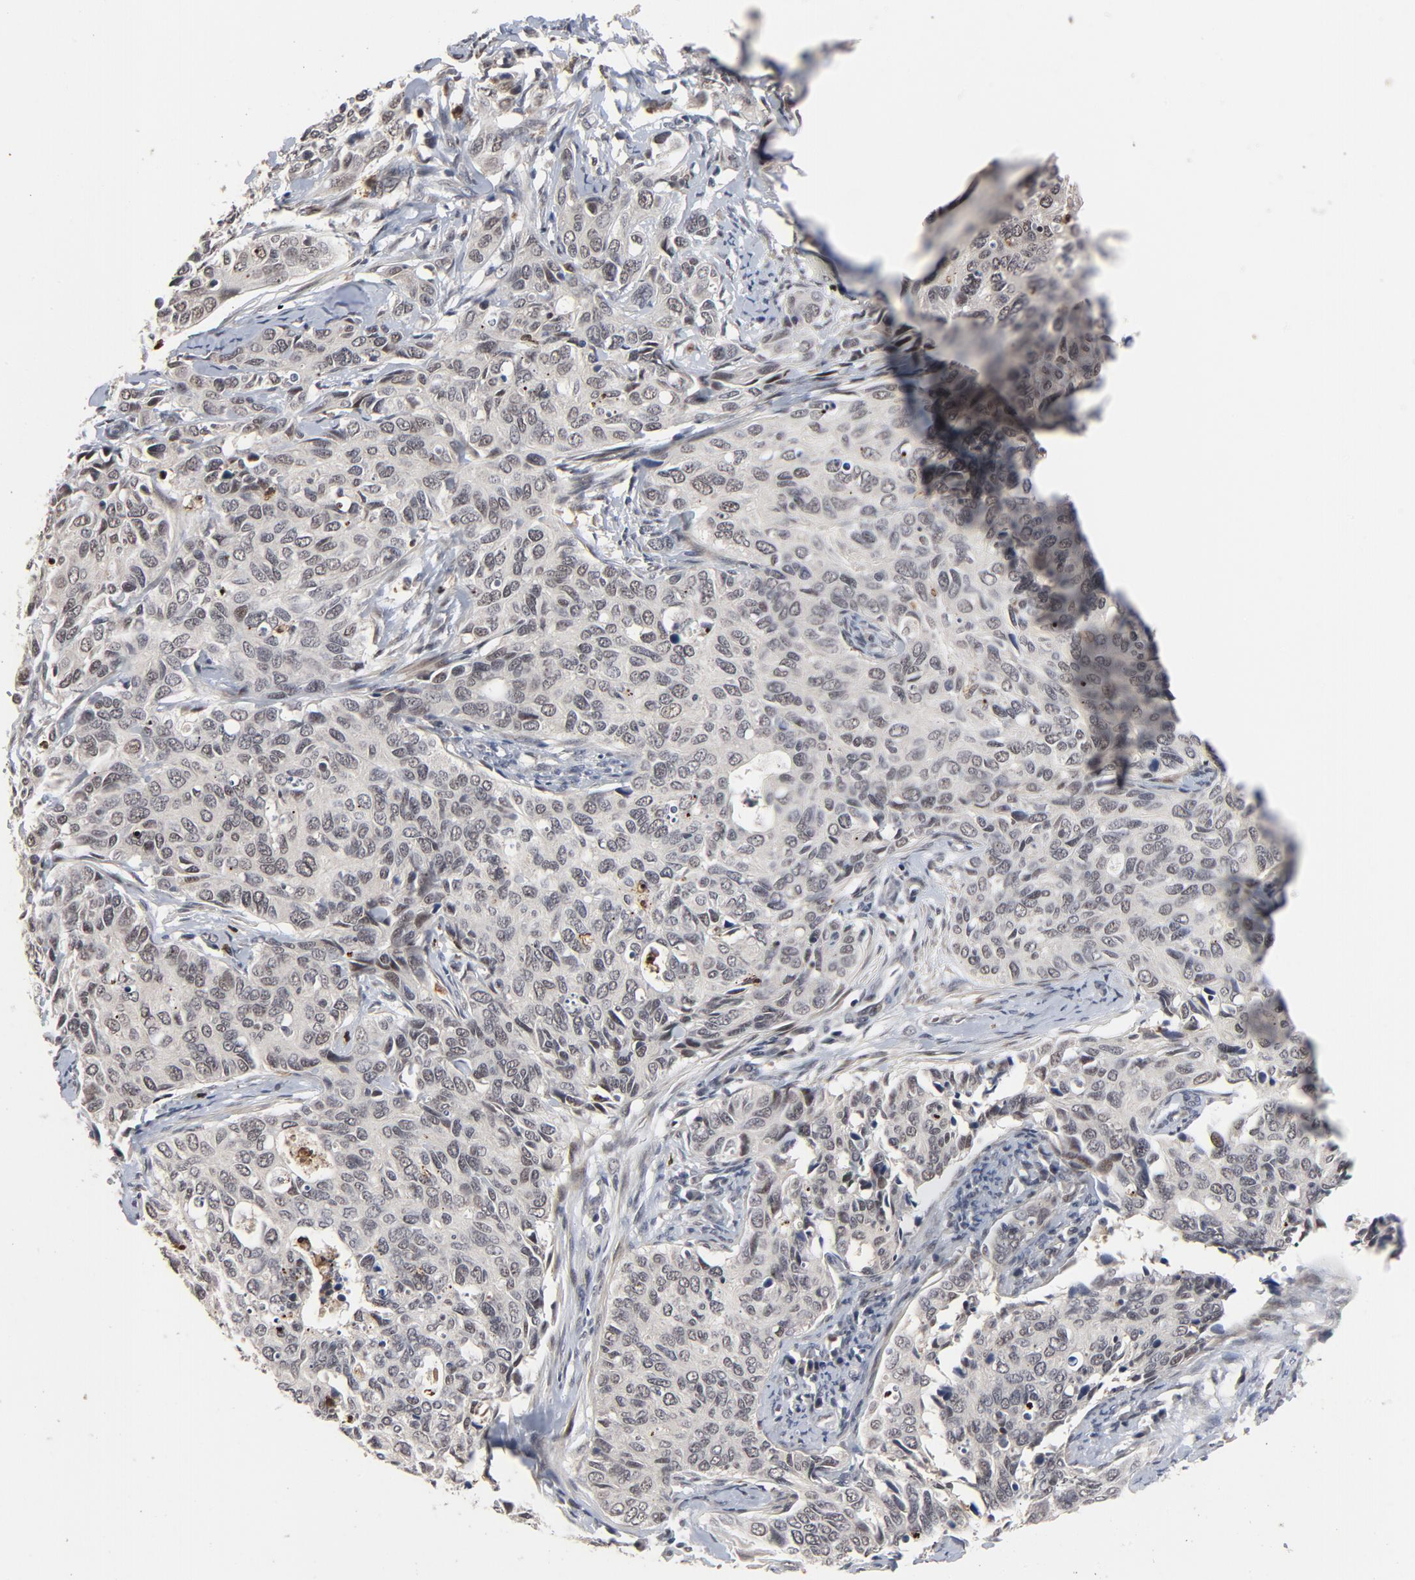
{"staining": {"intensity": "negative", "quantity": "none", "location": "none"}, "tissue": "cervical cancer", "cell_type": "Tumor cells", "image_type": "cancer", "snomed": [{"axis": "morphology", "description": "Squamous cell carcinoma, NOS"}, {"axis": "topography", "description": "Cervix"}], "caption": "This is a micrograph of immunohistochemistry (IHC) staining of squamous cell carcinoma (cervical), which shows no expression in tumor cells.", "gene": "RTL5", "patient": {"sex": "female", "age": 45}}